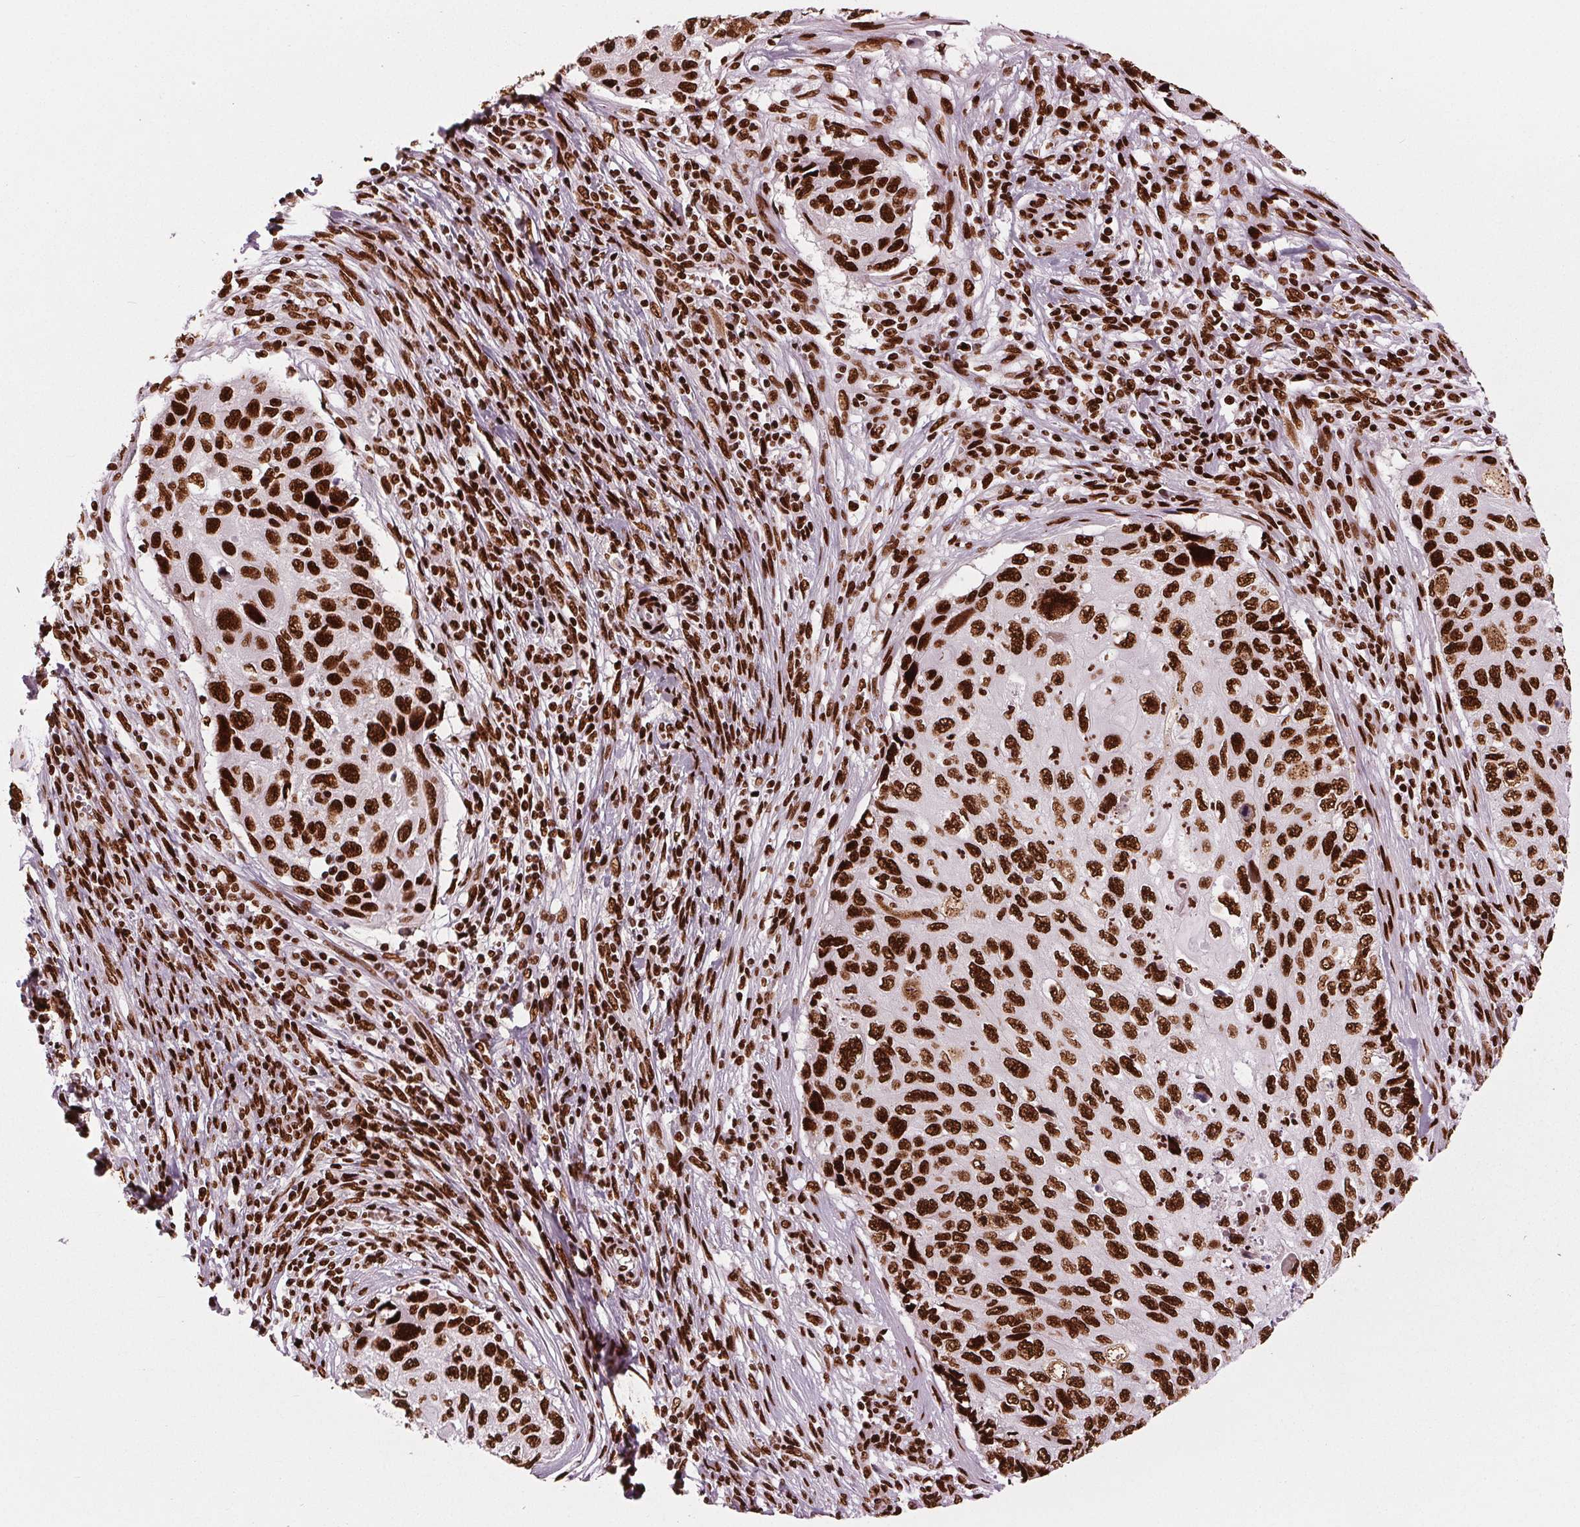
{"staining": {"intensity": "strong", "quantity": ">75%", "location": "nuclear"}, "tissue": "cervical cancer", "cell_type": "Tumor cells", "image_type": "cancer", "snomed": [{"axis": "morphology", "description": "Squamous cell carcinoma, NOS"}, {"axis": "topography", "description": "Cervix"}], "caption": "A high amount of strong nuclear staining is seen in approximately >75% of tumor cells in cervical squamous cell carcinoma tissue.", "gene": "BRD4", "patient": {"sex": "female", "age": 70}}